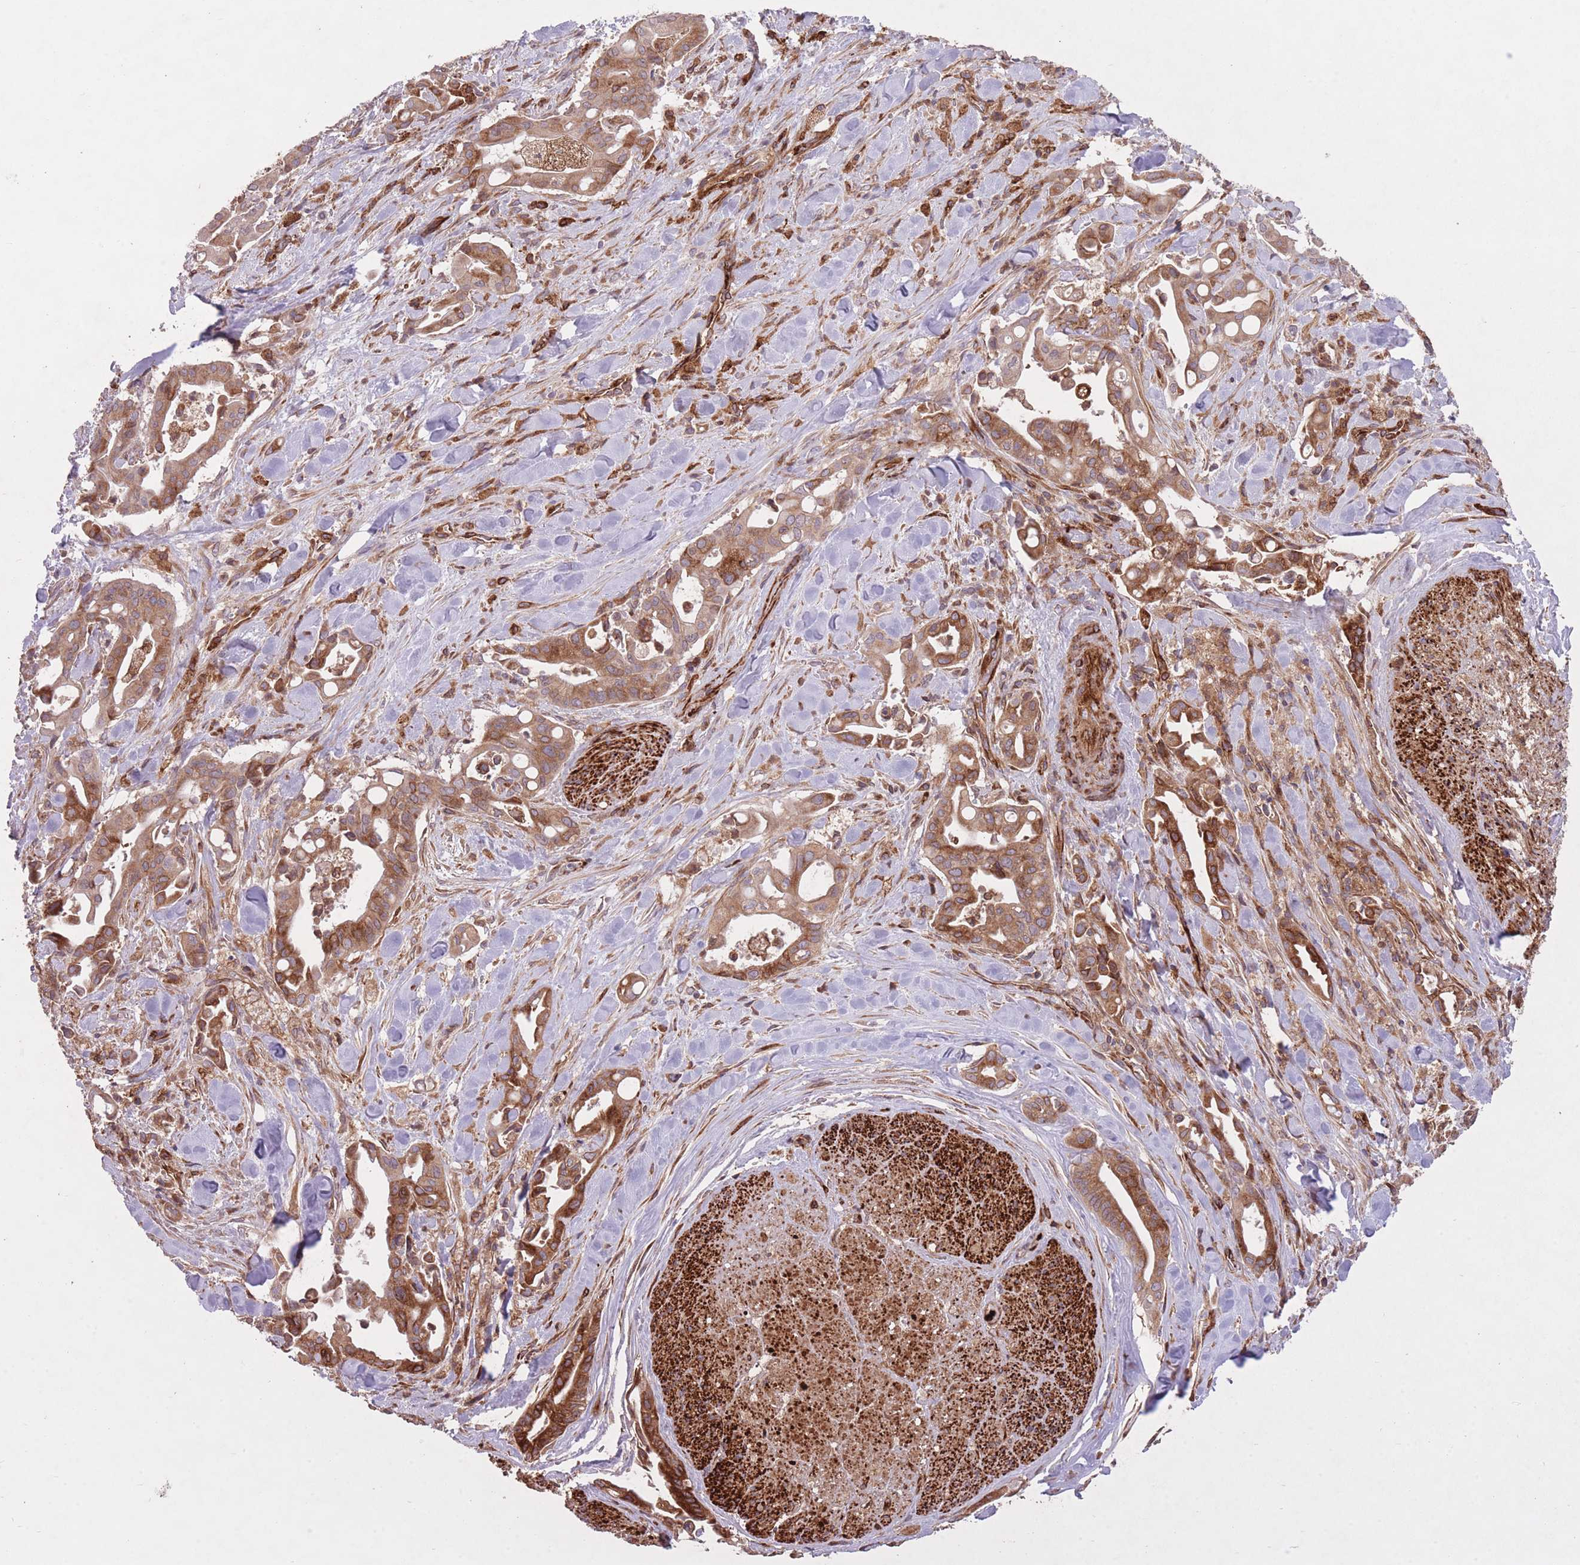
{"staining": {"intensity": "moderate", "quantity": ">75%", "location": "cytoplasmic/membranous"}, "tissue": "liver cancer", "cell_type": "Tumor cells", "image_type": "cancer", "snomed": [{"axis": "morphology", "description": "Cholangiocarcinoma"}, {"axis": "topography", "description": "Liver"}], "caption": "Immunohistochemical staining of human liver cancer shows moderate cytoplasmic/membranous protein positivity in about >75% of tumor cells.", "gene": "CISH", "patient": {"sex": "female", "age": 68}}